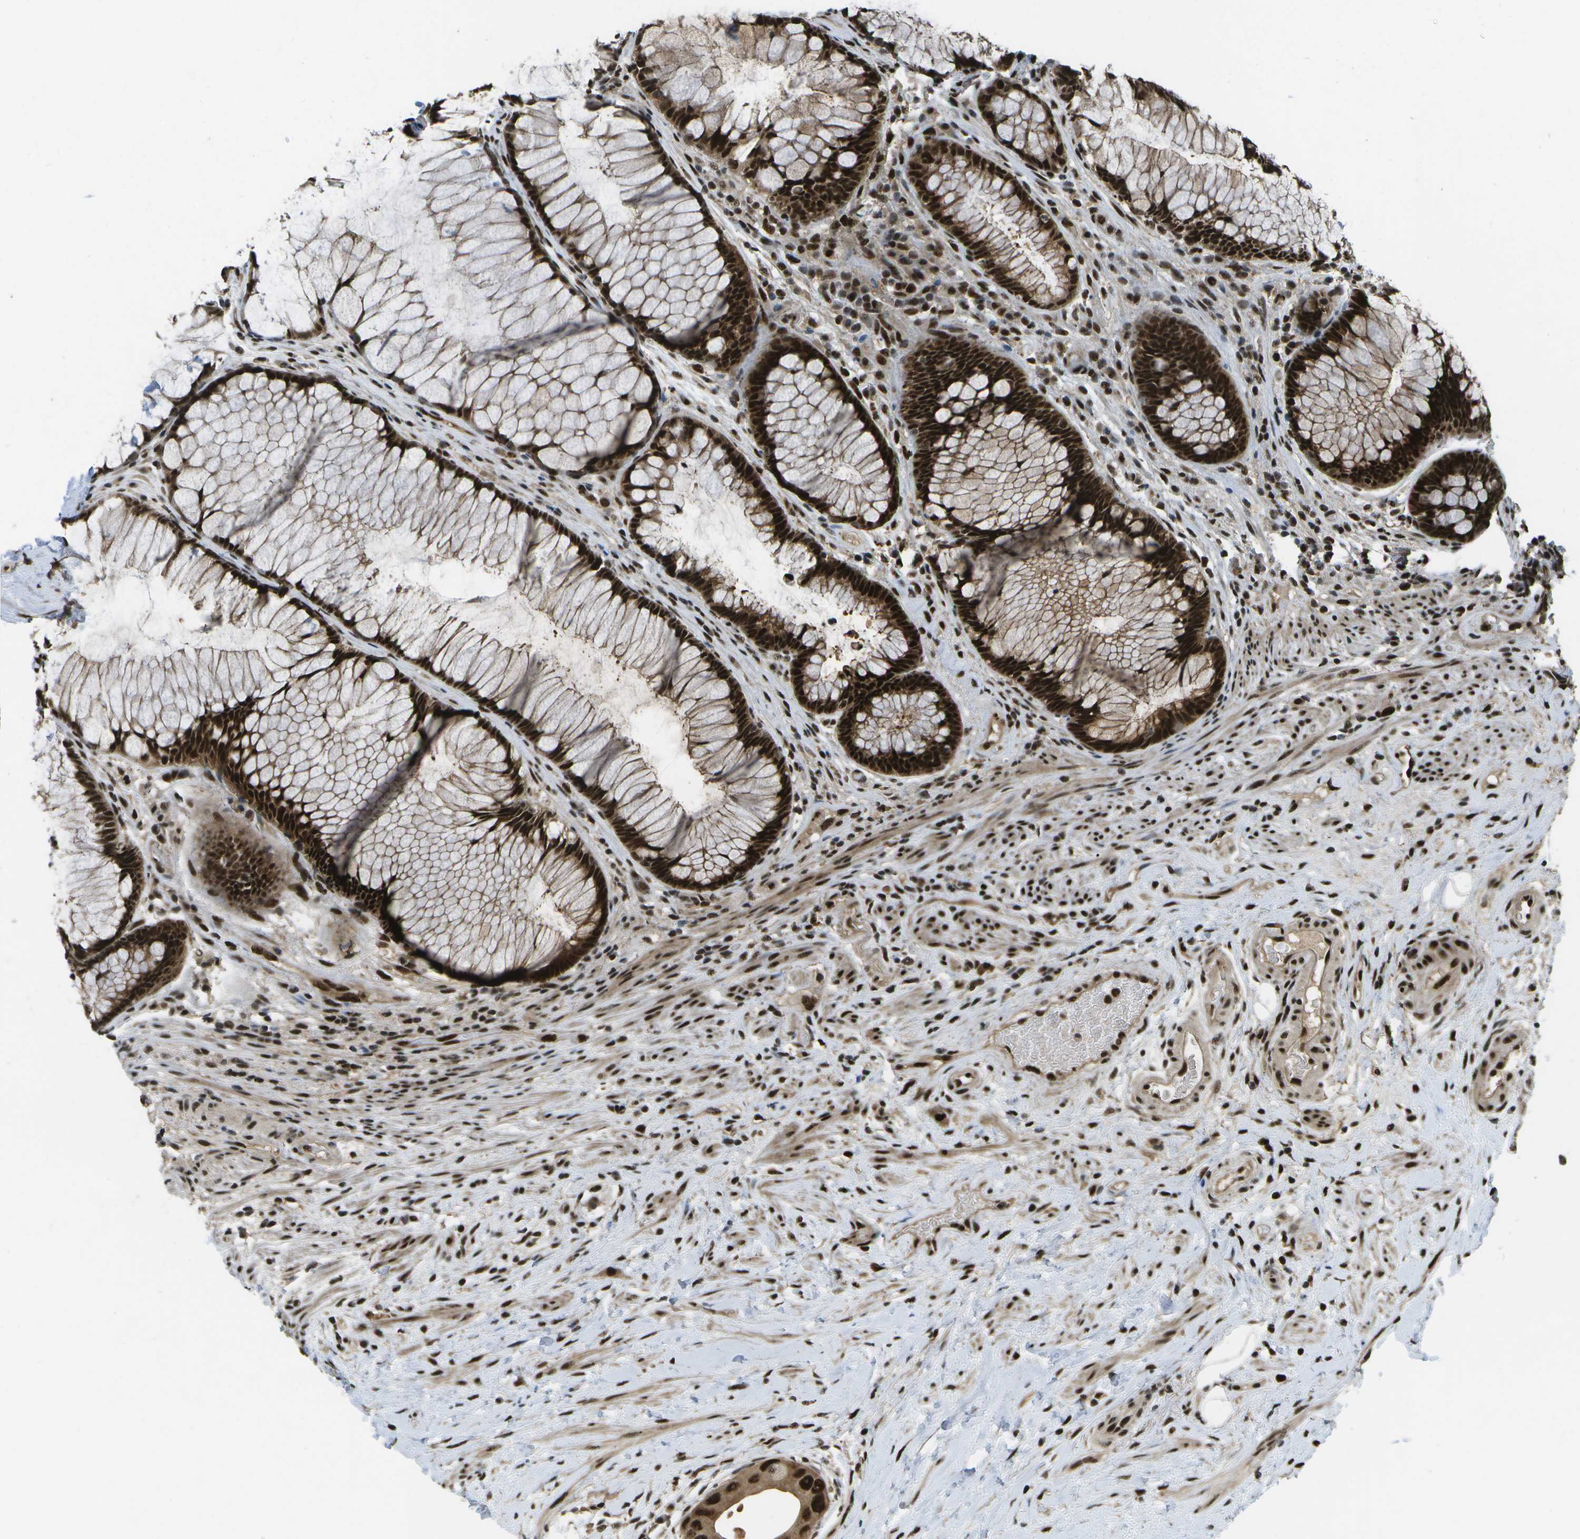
{"staining": {"intensity": "strong", "quantity": ">75%", "location": "cytoplasmic/membranous,nuclear"}, "tissue": "colorectal cancer", "cell_type": "Tumor cells", "image_type": "cancer", "snomed": [{"axis": "morphology", "description": "Adenocarcinoma, NOS"}, {"axis": "topography", "description": "Rectum"}], "caption": "Tumor cells exhibit strong cytoplasmic/membranous and nuclear expression in approximately >75% of cells in adenocarcinoma (colorectal).", "gene": "GANC", "patient": {"sex": "male", "age": 51}}